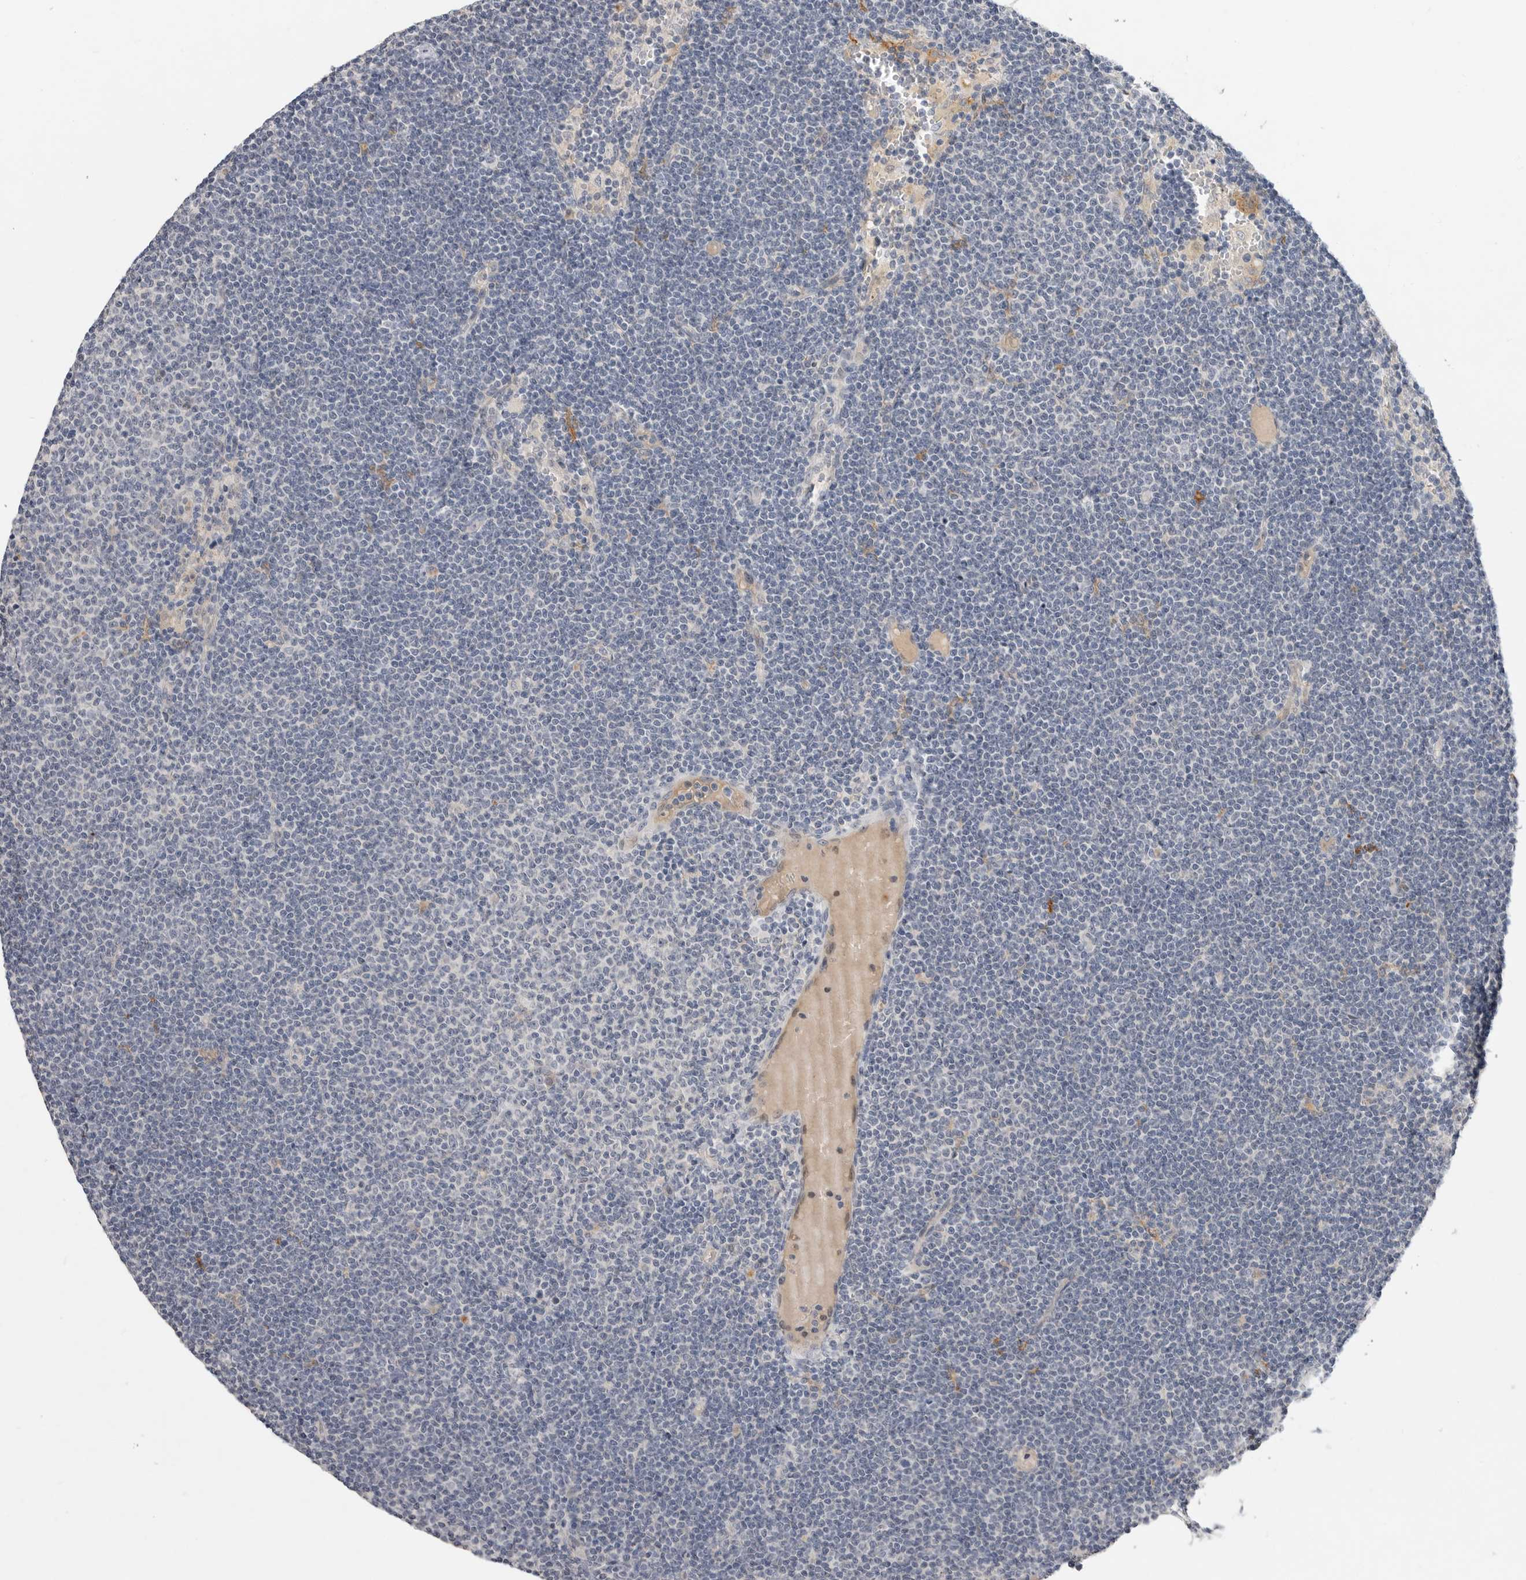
{"staining": {"intensity": "negative", "quantity": "none", "location": "none"}, "tissue": "lymphoma", "cell_type": "Tumor cells", "image_type": "cancer", "snomed": [{"axis": "morphology", "description": "Malignant lymphoma, non-Hodgkin's type, Low grade"}, {"axis": "topography", "description": "Lymph node"}], "caption": "Lymphoma was stained to show a protein in brown. There is no significant staining in tumor cells. The staining is performed using DAB brown chromogen with nuclei counter-stained in using hematoxylin.", "gene": "ITGAD", "patient": {"sex": "female", "age": 53}}